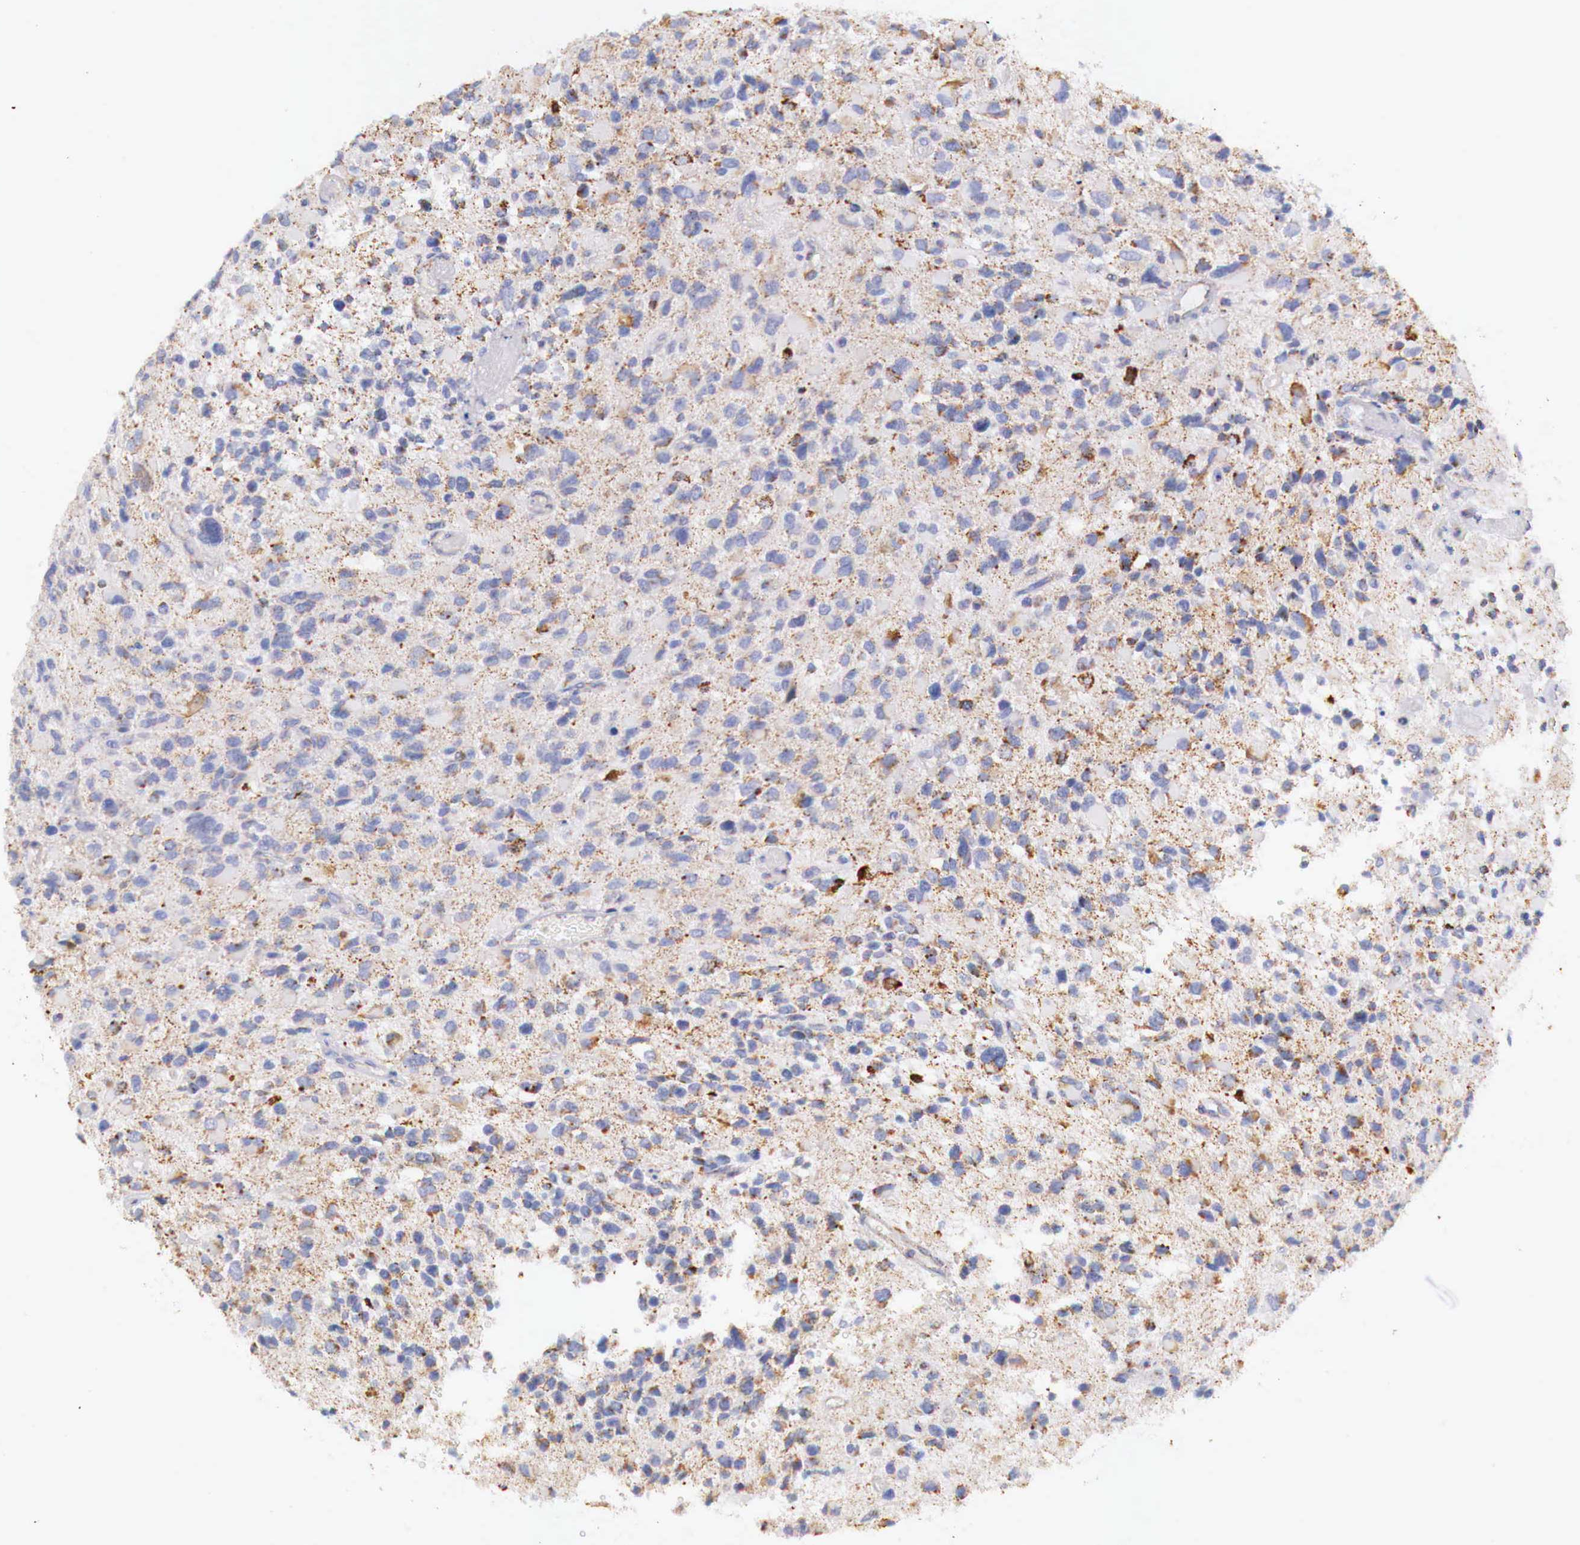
{"staining": {"intensity": "moderate", "quantity": "25%-75%", "location": "cytoplasmic/membranous"}, "tissue": "glioma", "cell_type": "Tumor cells", "image_type": "cancer", "snomed": [{"axis": "morphology", "description": "Glioma, malignant, High grade"}, {"axis": "topography", "description": "Brain"}], "caption": "Tumor cells exhibit medium levels of moderate cytoplasmic/membranous staining in about 25%-75% of cells in malignant glioma (high-grade). (Brightfield microscopy of DAB IHC at high magnification).", "gene": "IDH3G", "patient": {"sex": "male", "age": 69}}